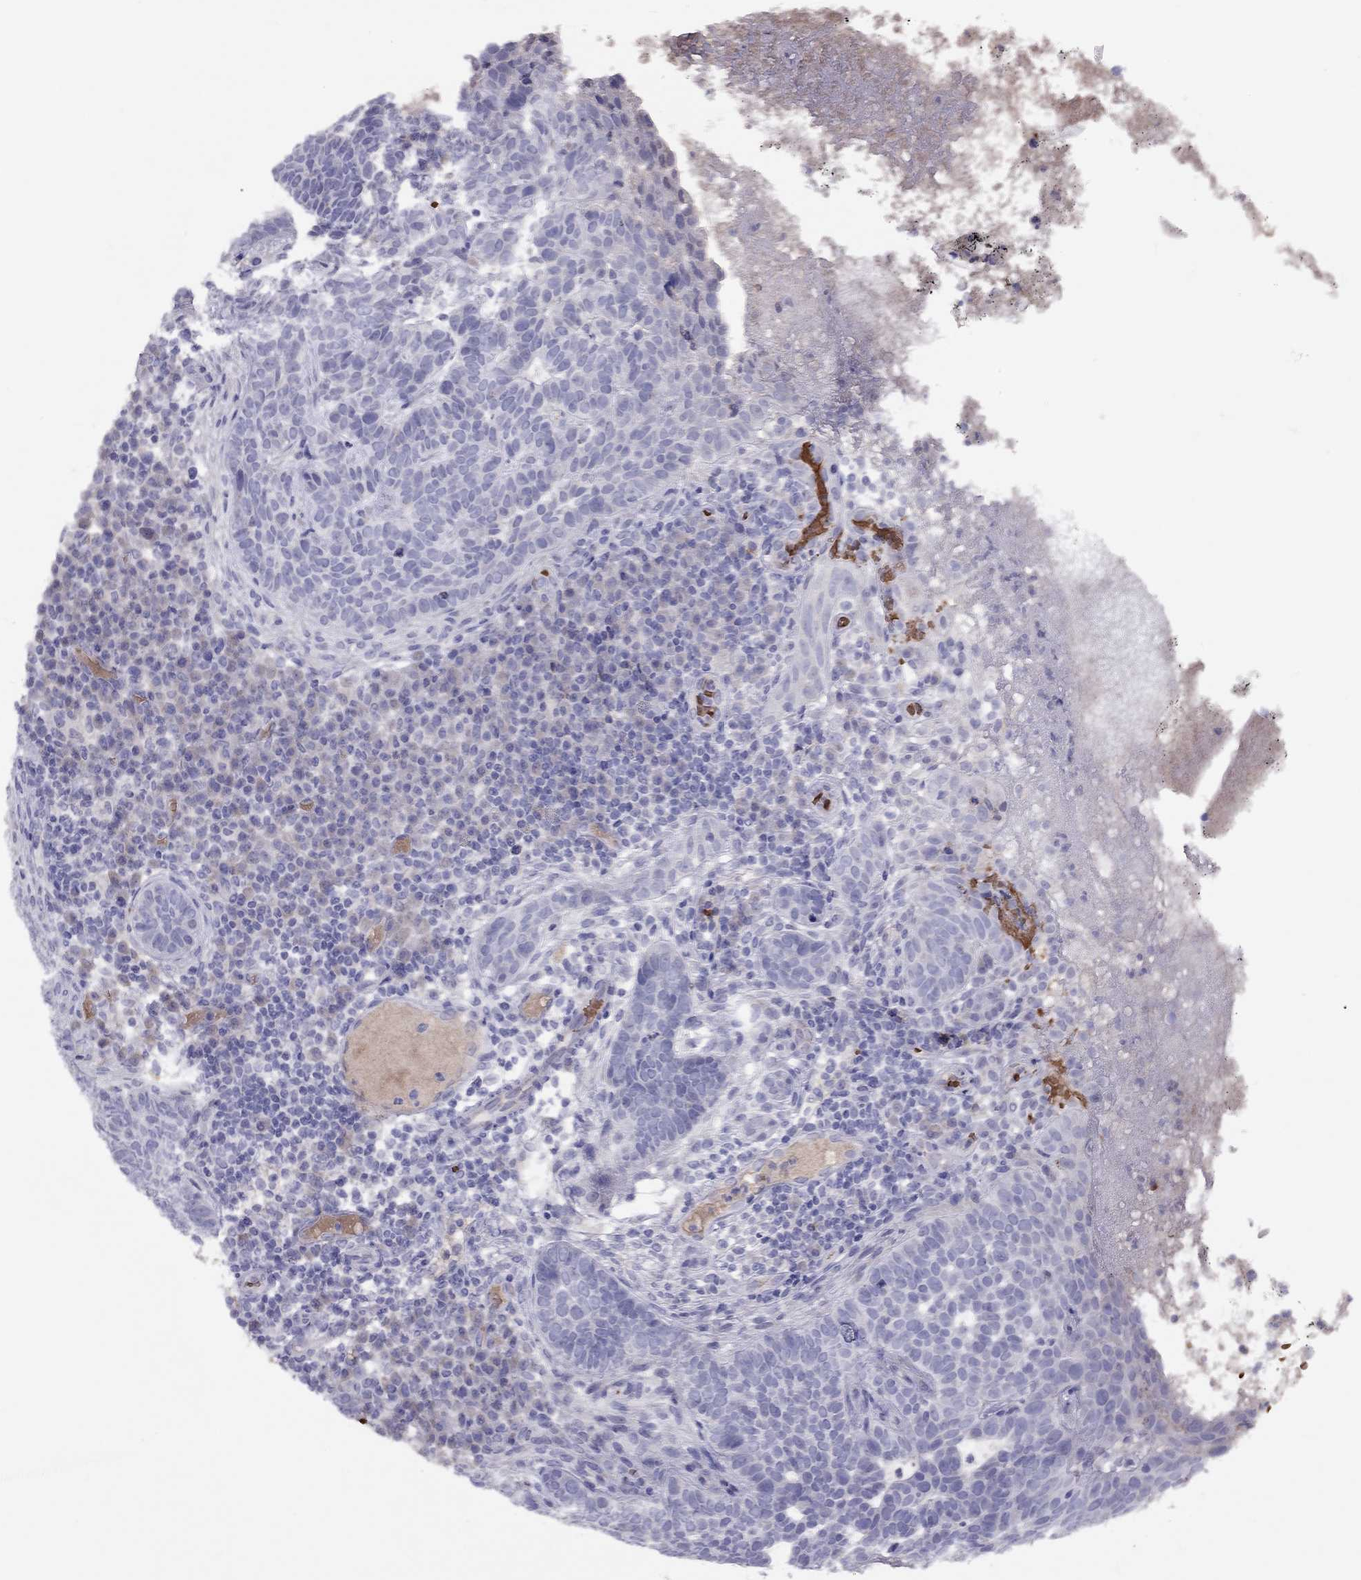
{"staining": {"intensity": "negative", "quantity": "none", "location": "none"}, "tissue": "skin cancer", "cell_type": "Tumor cells", "image_type": "cancer", "snomed": [{"axis": "morphology", "description": "Basal cell carcinoma"}, {"axis": "topography", "description": "Skin"}], "caption": "Tumor cells show no significant protein staining in skin basal cell carcinoma.", "gene": "RHD", "patient": {"sex": "female", "age": 69}}